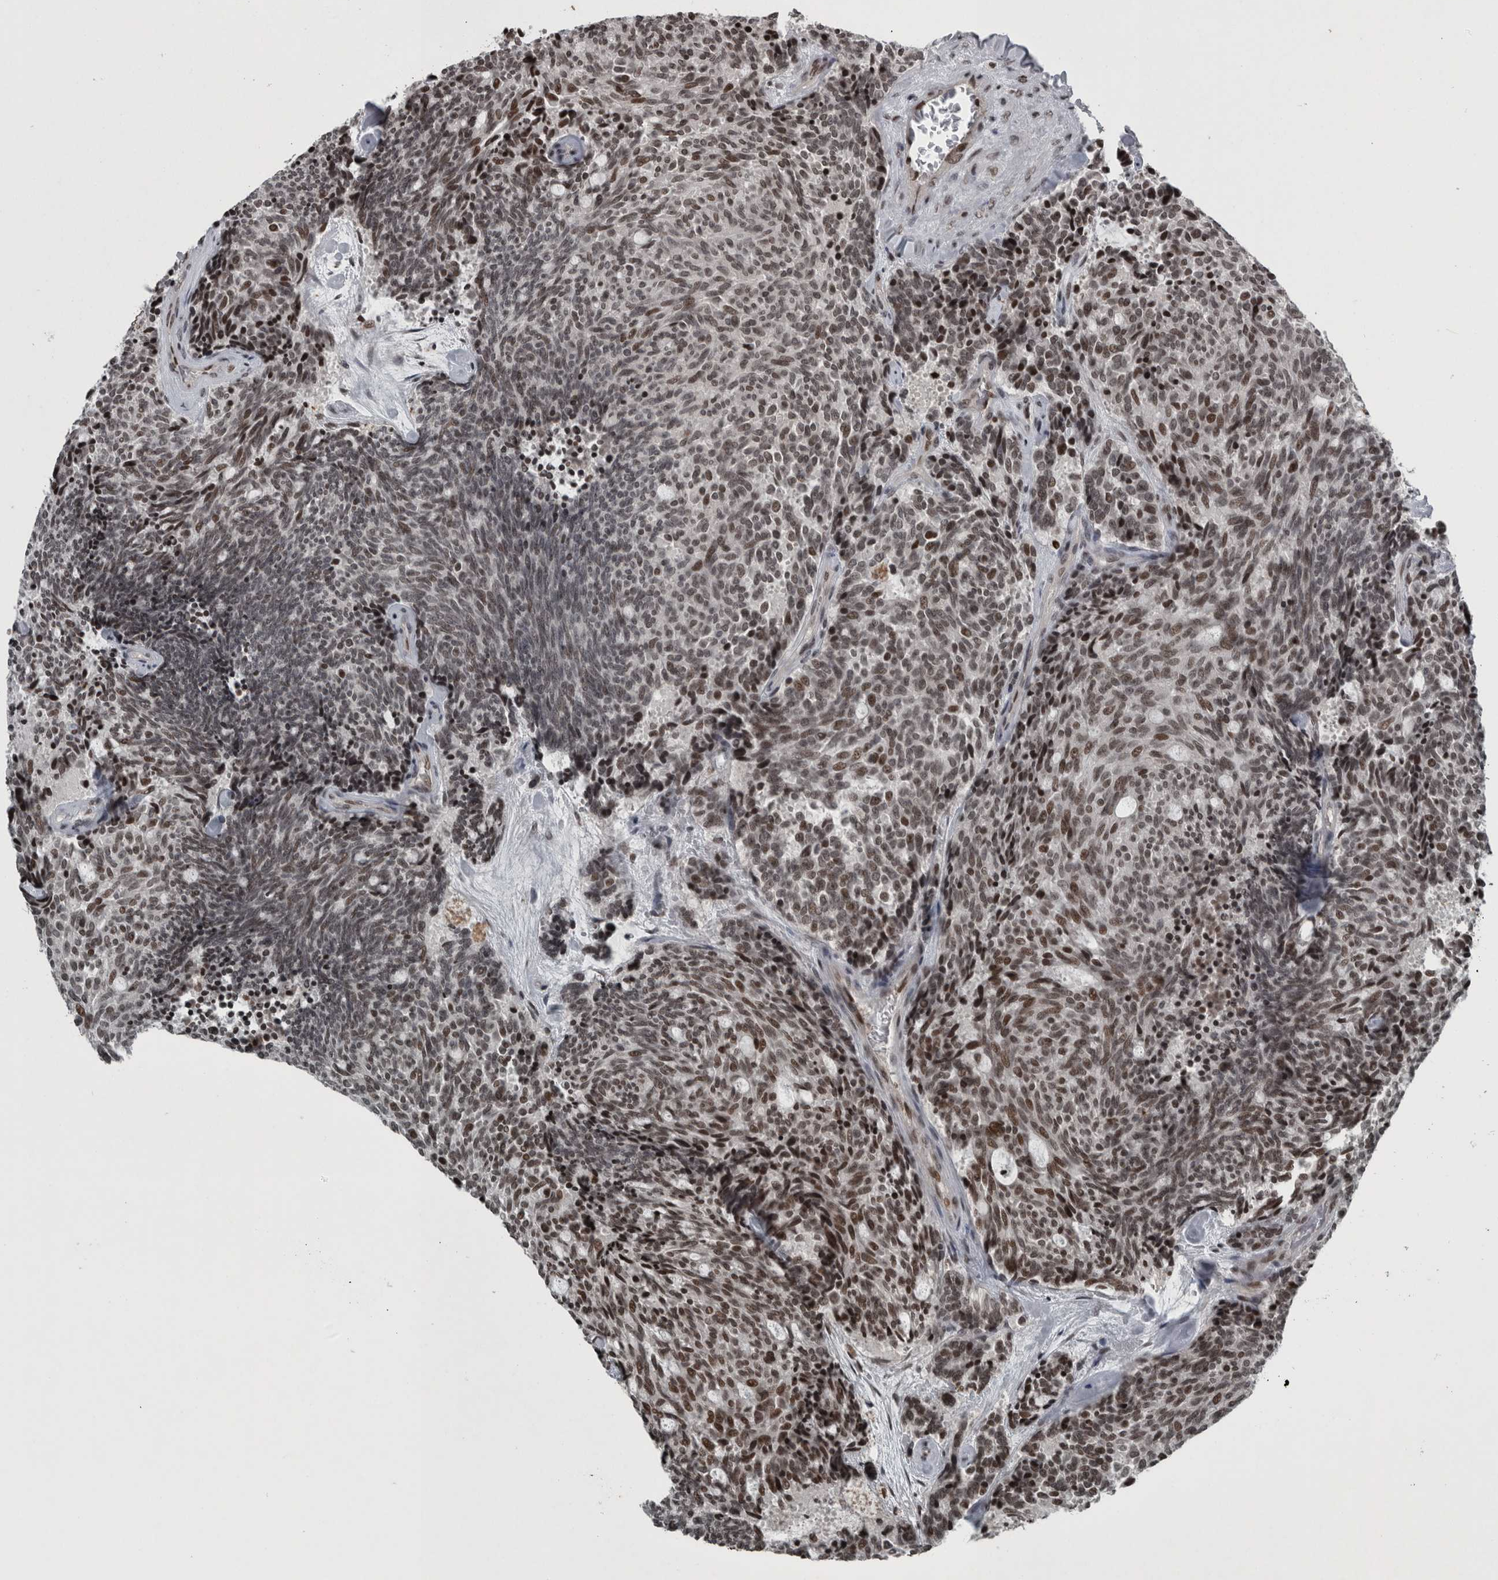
{"staining": {"intensity": "moderate", "quantity": ">75%", "location": "nuclear"}, "tissue": "carcinoid", "cell_type": "Tumor cells", "image_type": "cancer", "snomed": [{"axis": "morphology", "description": "Carcinoid, malignant, NOS"}, {"axis": "topography", "description": "Pancreas"}], "caption": "There is medium levels of moderate nuclear staining in tumor cells of carcinoid, as demonstrated by immunohistochemical staining (brown color).", "gene": "UNC50", "patient": {"sex": "female", "age": 54}}